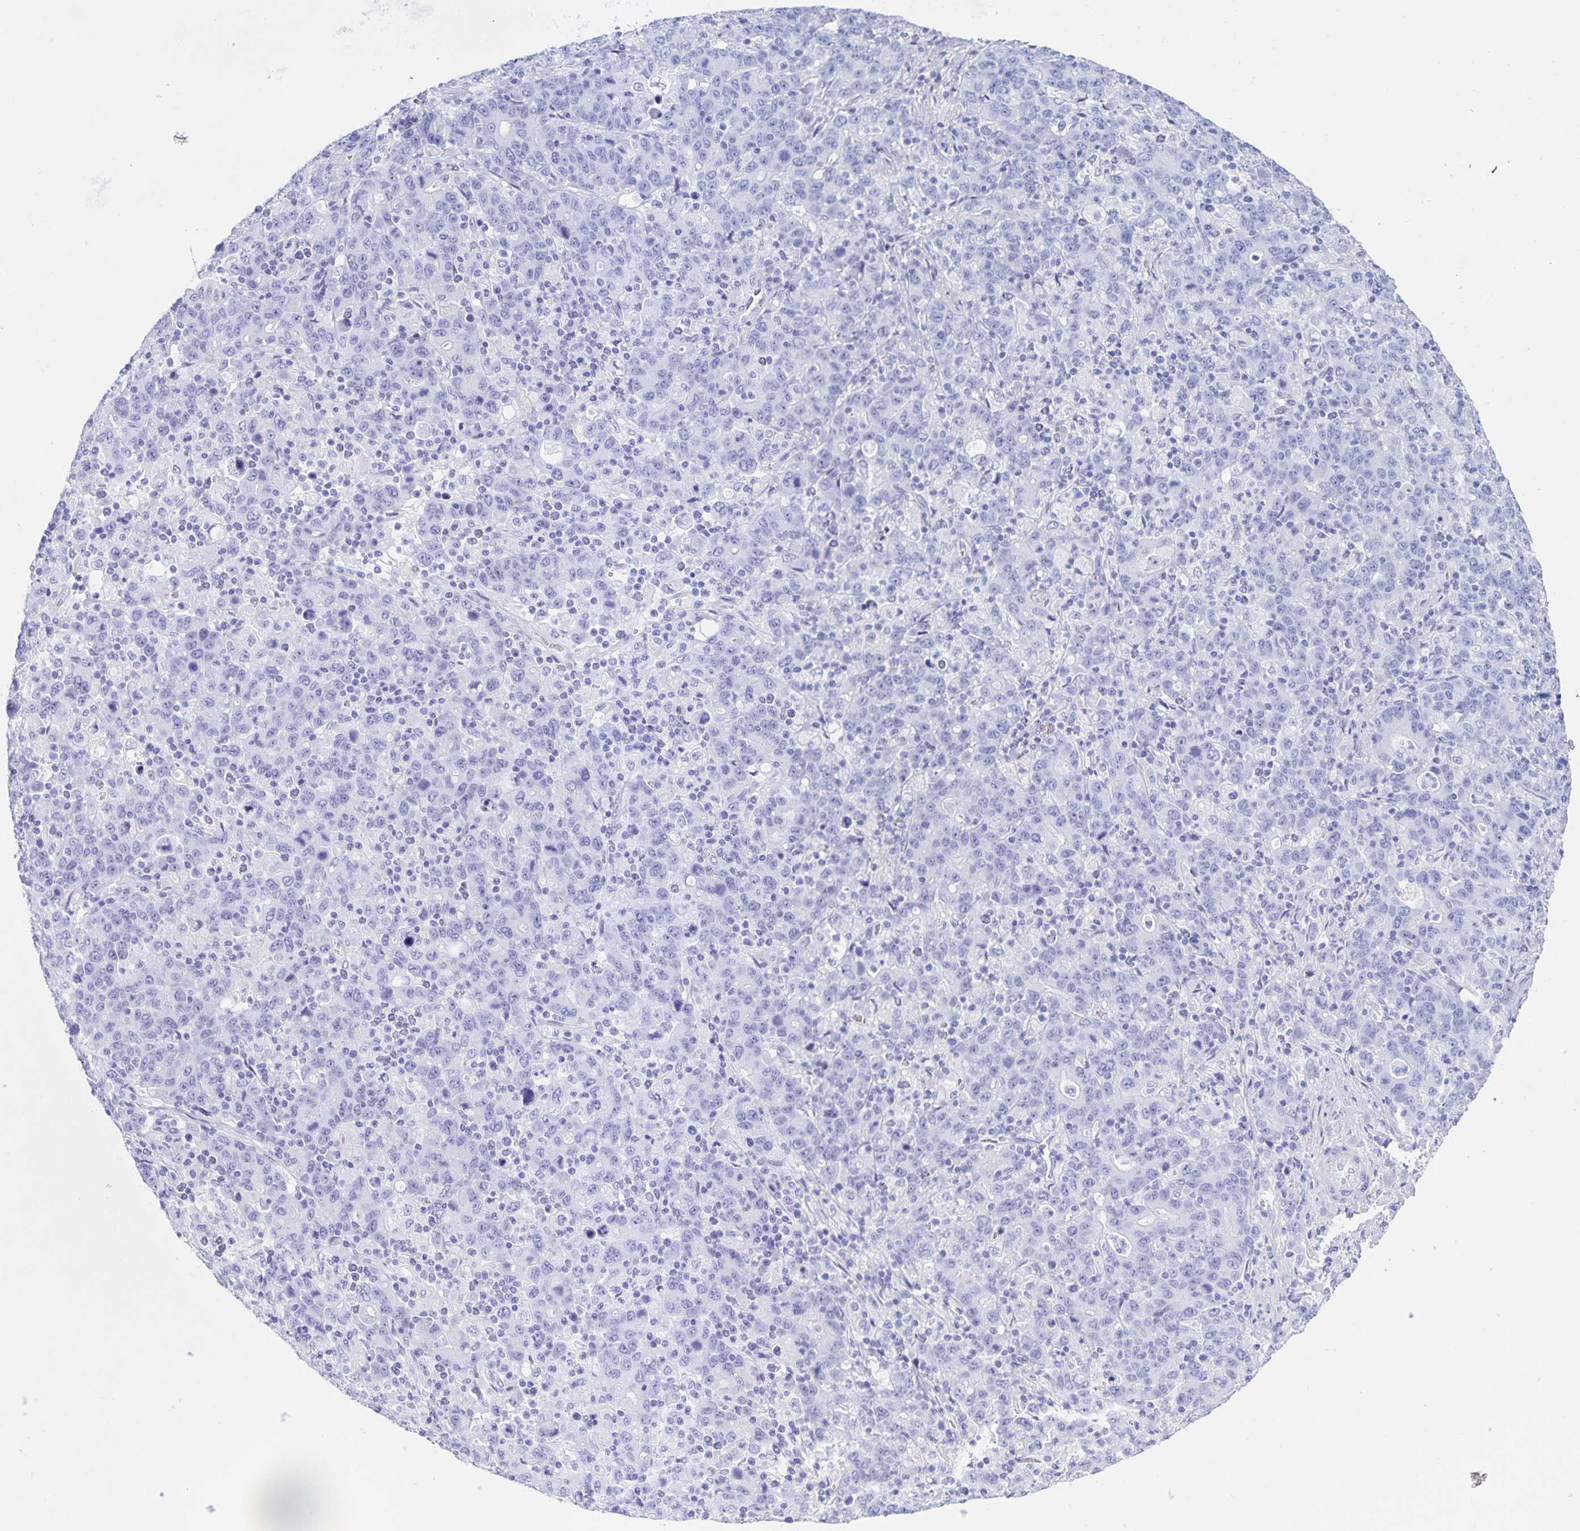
{"staining": {"intensity": "negative", "quantity": "none", "location": "none"}, "tissue": "stomach cancer", "cell_type": "Tumor cells", "image_type": "cancer", "snomed": [{"axis": "morphology", "description": "Adenocarcinoma, NOS"}, {"axis": "topography", "description": "Stomach, upper"}], "caption": "This is an immunohistochemistry photomicrograph of human adenocarcinoma (stomach). There is no staining in tumor cells.", "gene": "C12orf56", "patient": {"sex": "male", "age": 69}}